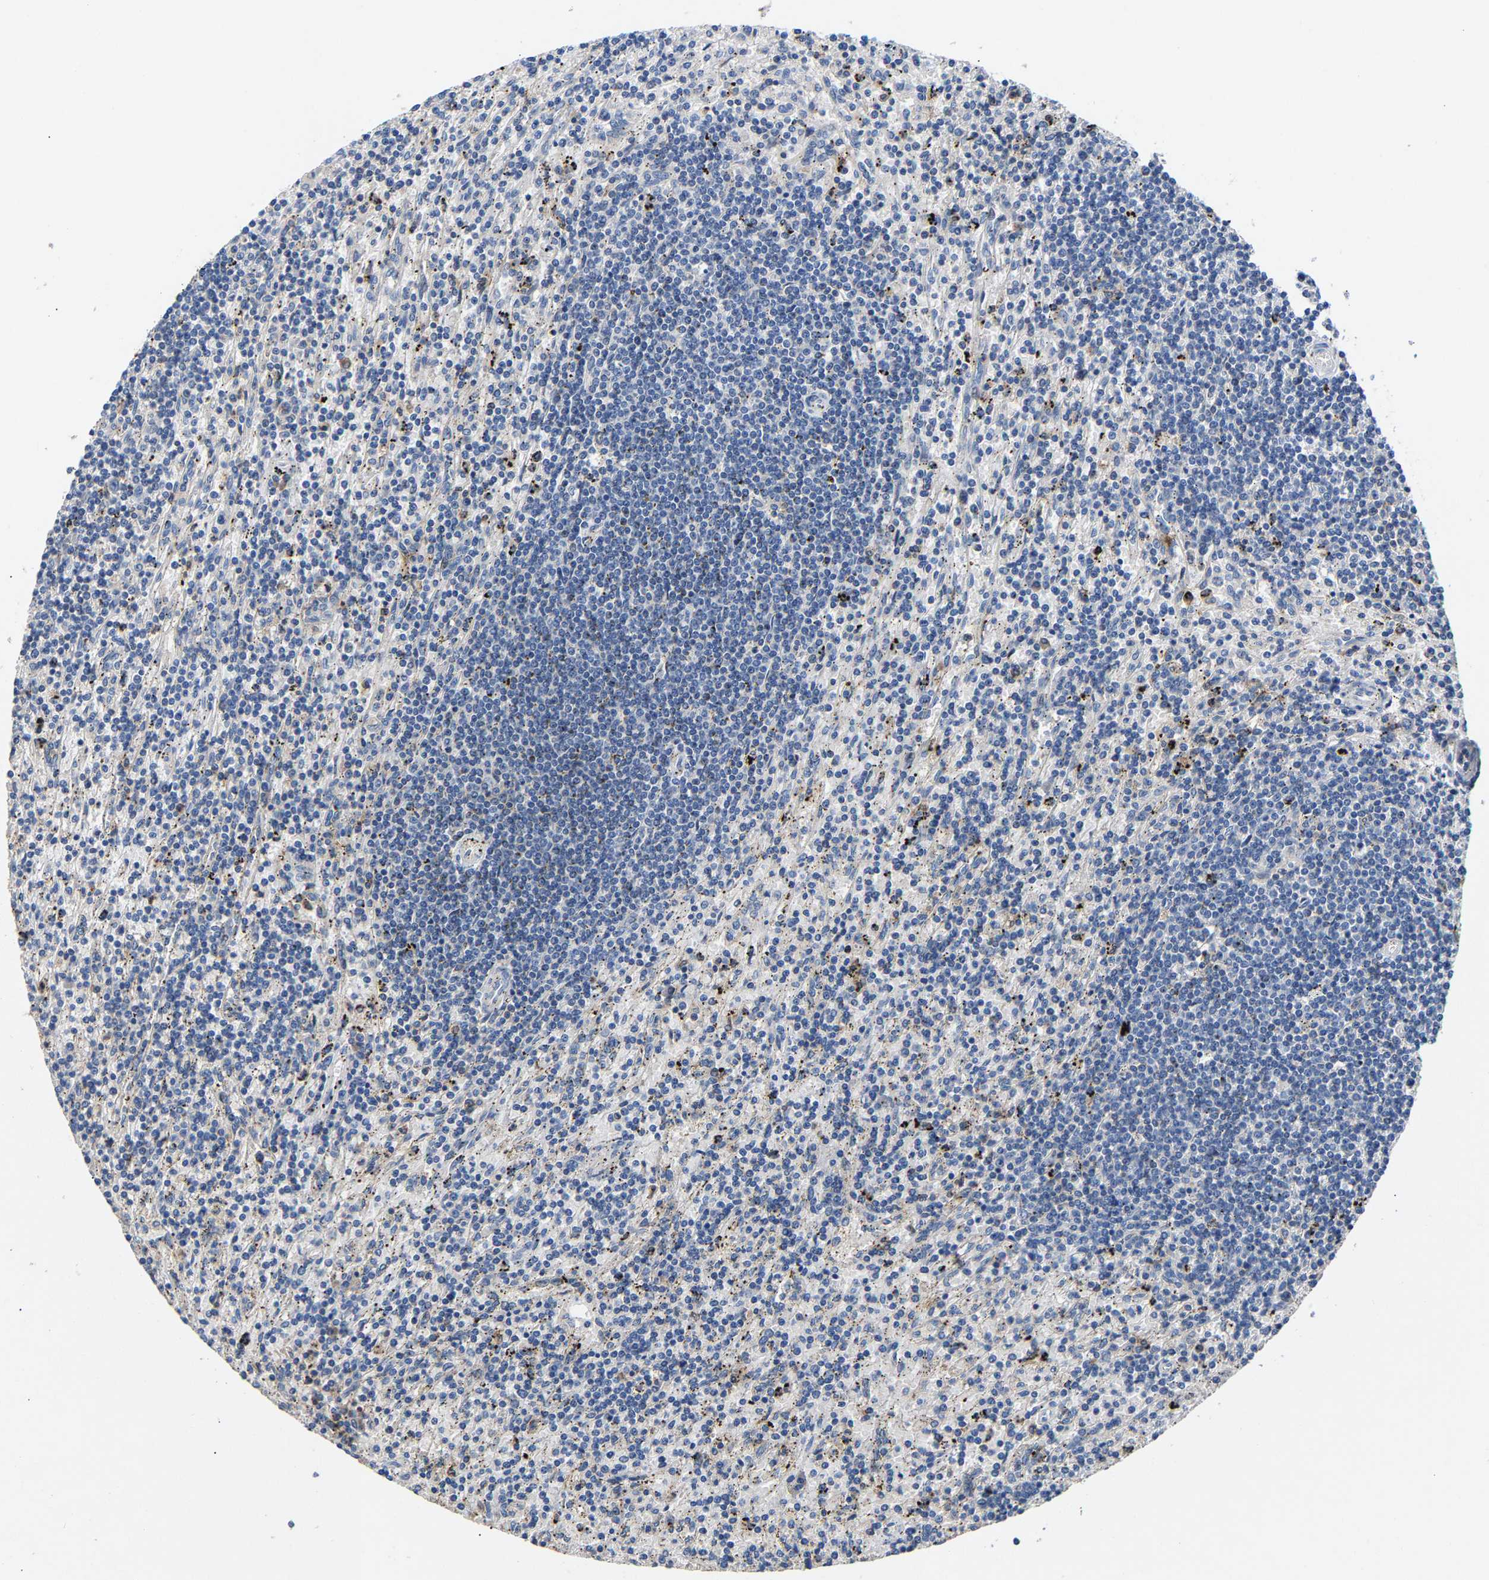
{"staining": {"intensity": "negative", "quantity": "none", "location": "none"}, "tissue": "lymphoma", "cell_type": "Tumor cells", "image_type": "cancer", "snomed": [{"axis": "morphology", "description": "Malignant lymphoma, non-Hodgkin's type, Low grade"}, {"axis": "topography", "description": "Spleen"}], "caption": "Micrograph shows no protein positivity in tumor cells of lymphoma tissue. (DAB immunohistochemistry (IHC) with hematoxylin counter stain).", "gene": "CCDC171", "patient": {"sex": "male", "age": 76}}